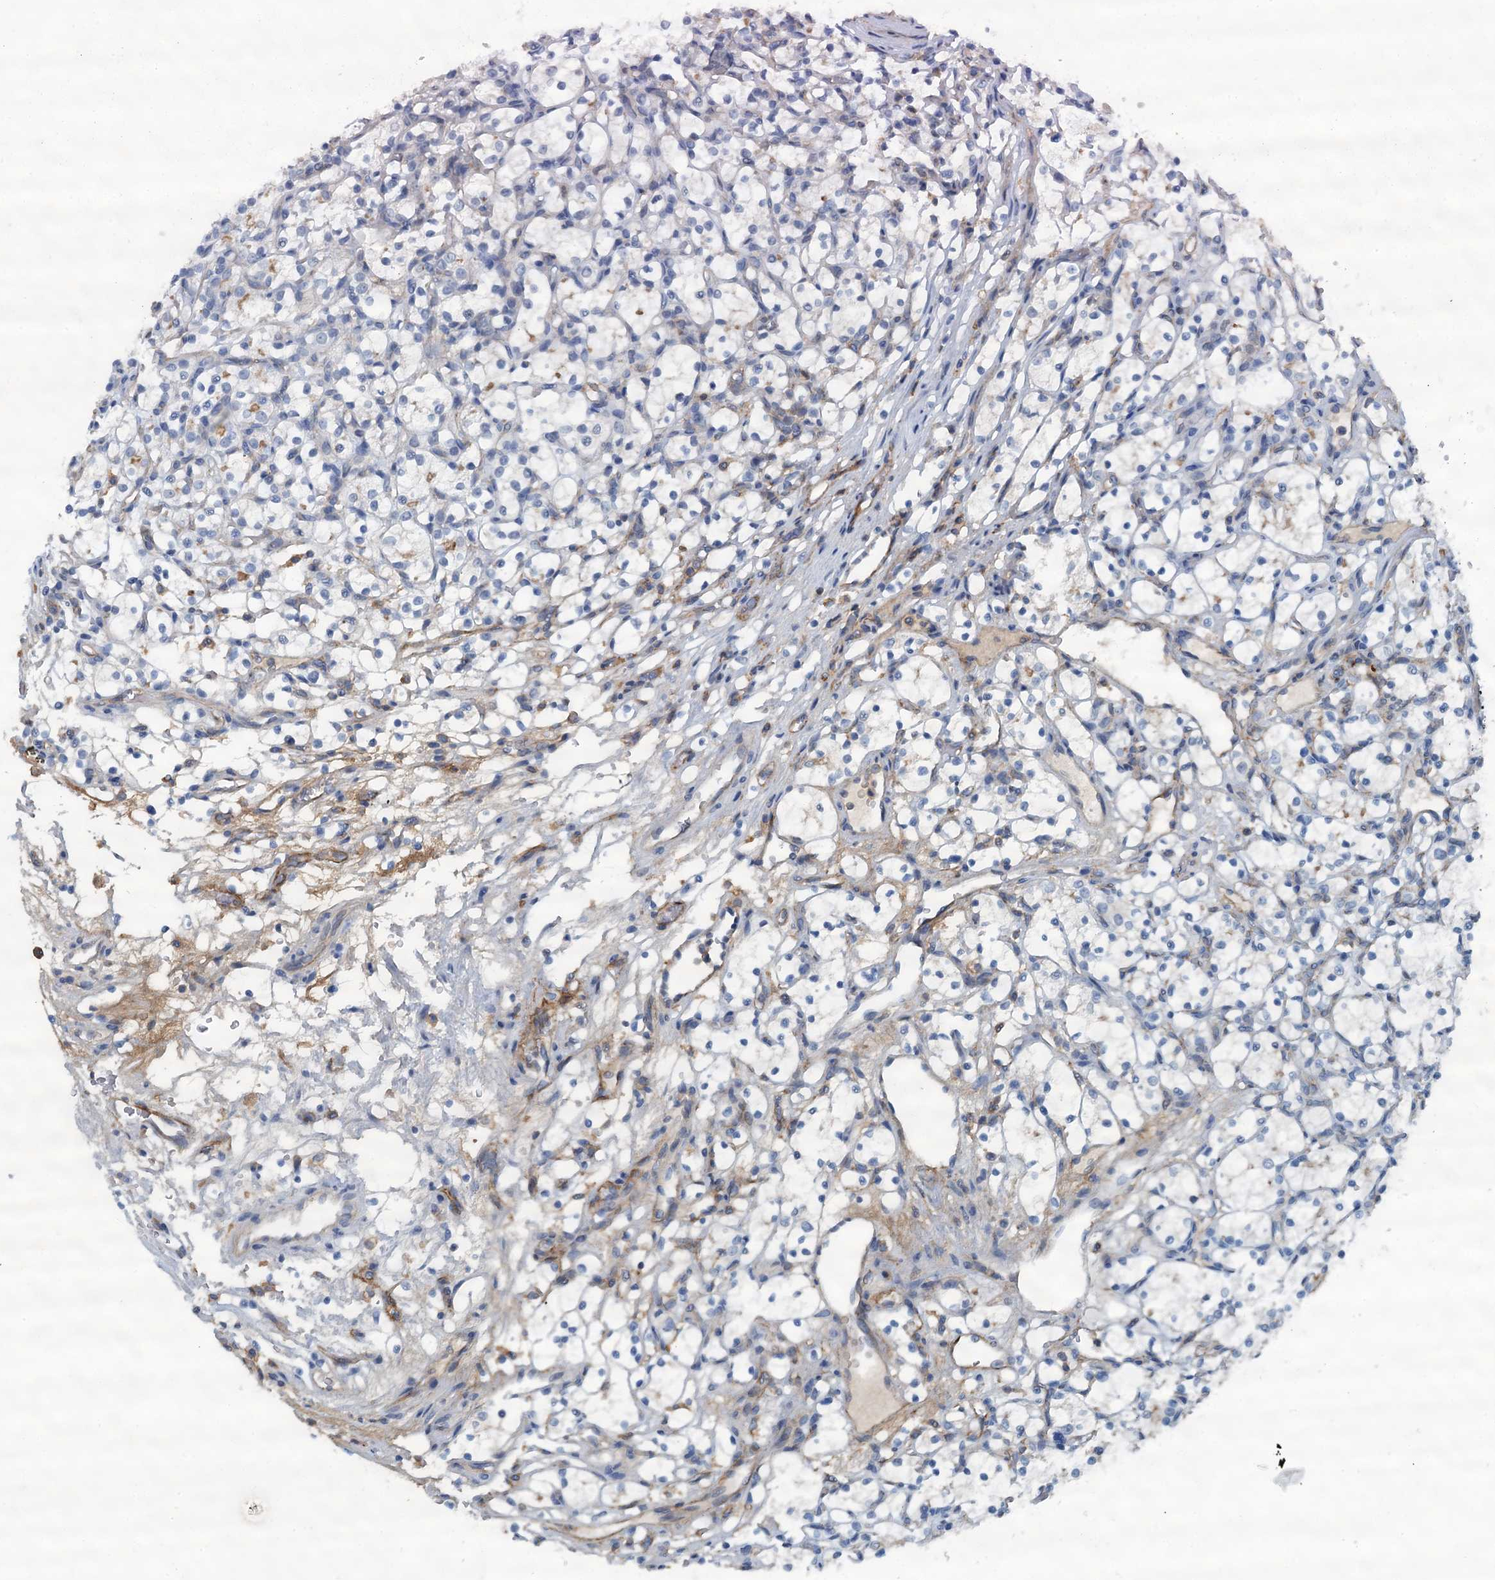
{"staining": {"intensity": "negative", "quantity": "none", "location": "none"}, "tissue": "renal cancer", "cell_type": "Tumor cells", "image_type": "cancer", "snomed": [{"axis": "morphology", "description": "Adenocarcinoma, NOS"}, {"axis": "topography", "description": "Kidney"}], "caption": "Protein analysis of adenocarcinoma (renal) reveals no significant expression in tumor cells. (Brightfield microscopy of DAB (3,3'-diaminobenzidine) IHC at high magnification).", "gene": "THAP10", "patient": {"sex": "female", "age": 69}}